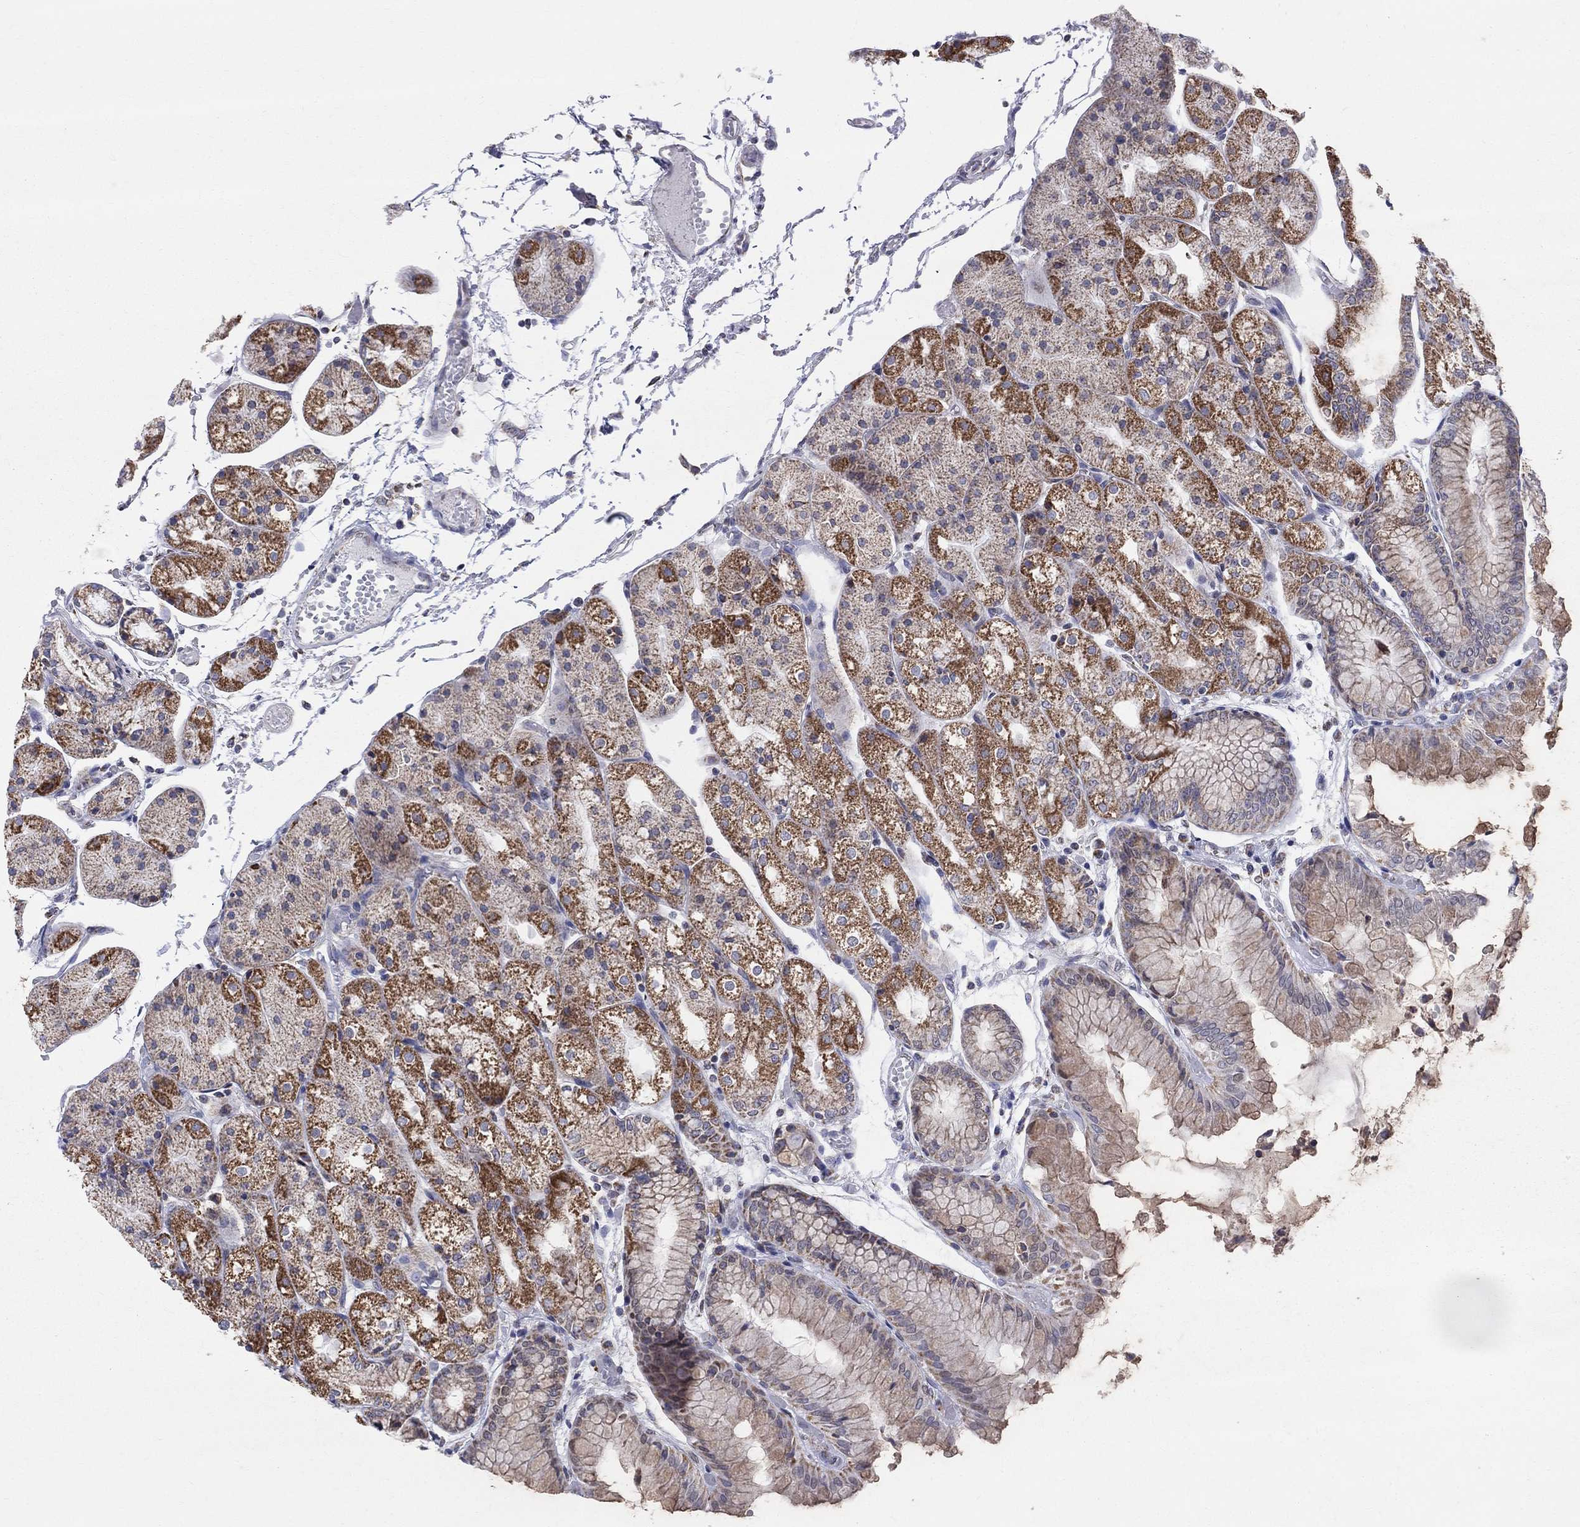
{"staining": {"intensity": "strong", "quantity": "<25%", "location": "cytoplasmic/membranous"}, "tissue": "stomach", "cell_type": "Glandular cells", "image_type": "normal", "snomed": [{"axis": "morphology", "description": "Normal tissue, NOS"}, {"axis": "topography", "description": "Stomach, upper"}], "caption": "Immunohistochemical staining of unremarkable stomach reveals <25% levels of strong cytoplasmic/membranous protein staining in approximately <25% of glandular cells.", "gene": "KISS1R", "patient": {"sex": "male", "age": 72}}